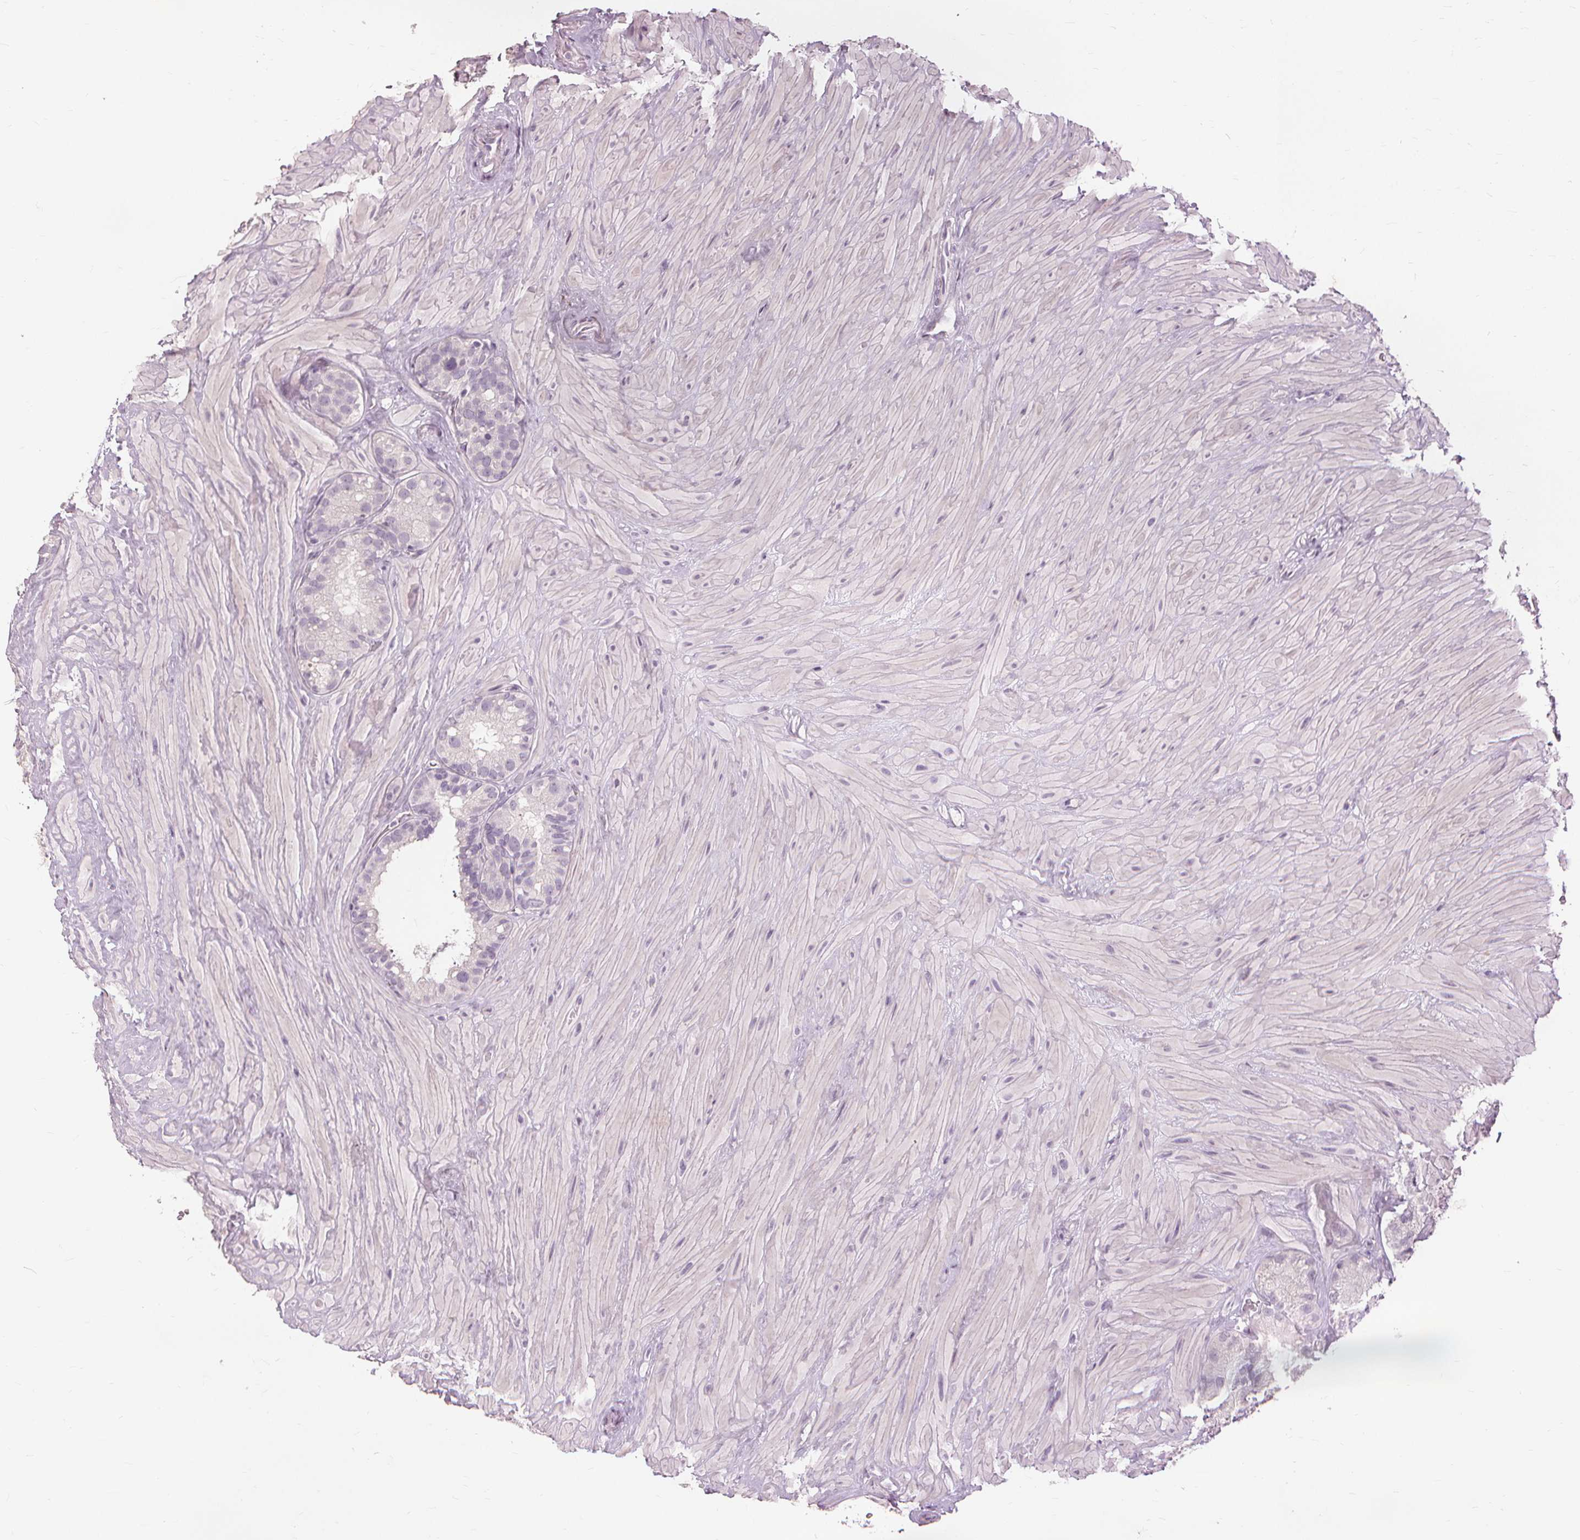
{"staining": {"intensity": "negative", "quantity": "none", "location": "none"}, "tissue": "seminal vesicle", "cell_type": "Glandular cells", "image_type": "normal", "snomed": [{"axis": "morphology", "description": "Normal tissue, NOS"}, {"axis": "topography", "description": "Seminal veicle"}], "caption": "DAB (3,3'-diaminobenzidine) immunohistochemical staining of unremarkable human seminal vesicle shows no significant staining in glandular cells.", "gene": "SFTPD", "patient": {"sex": "male", "age": 60}}